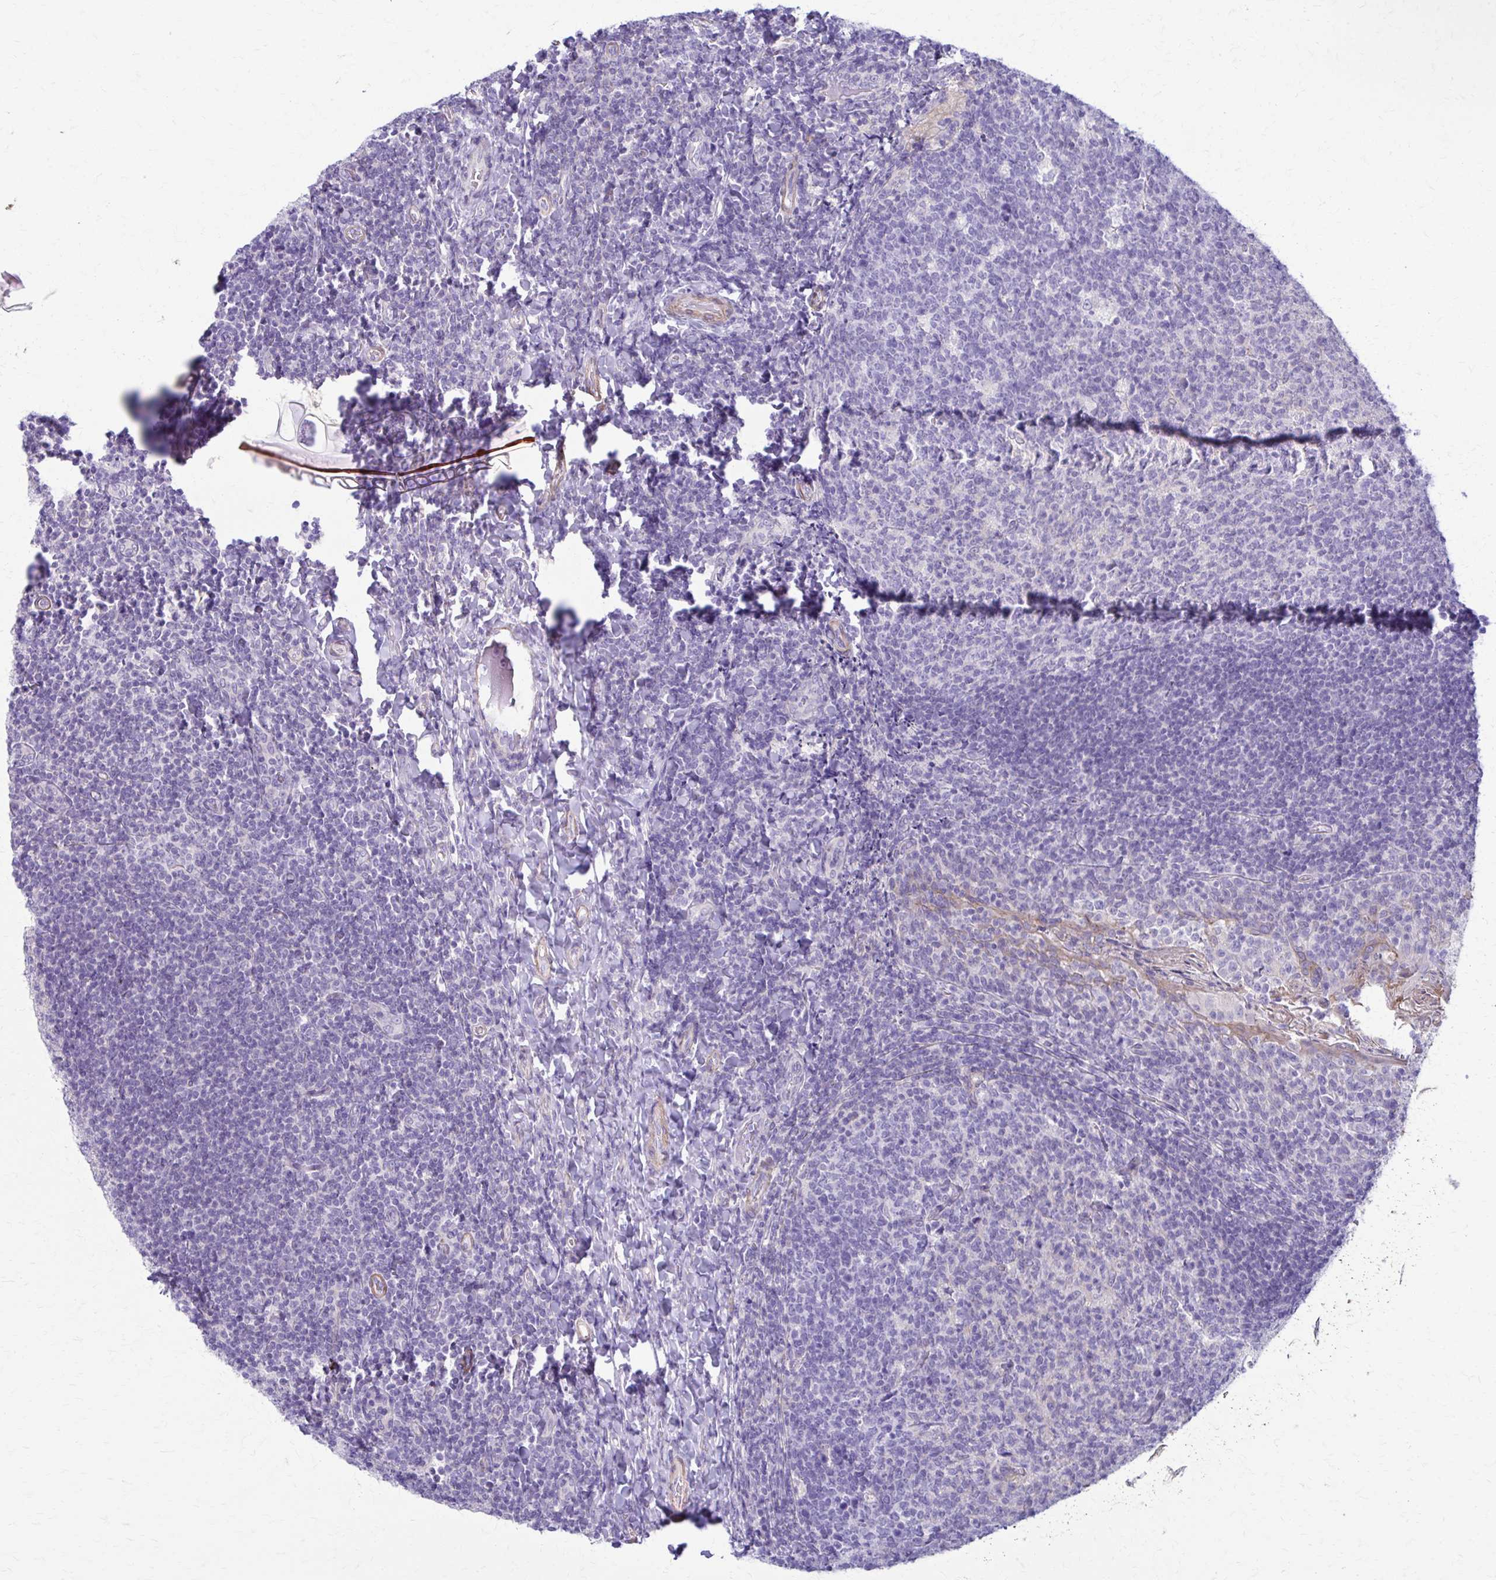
{"staining": {"intensity": "negative", "quantity": "none", "location": "none"}, "tissue": "tonsil", "cell_type": "Germinal center cells", "image_type": "normal", "snomed": [{"axis": "morphology", "description": "Normal tissue, NOS"}, {"axis": "topography", "description": "Tonsil"}], "caption": "The image displays no significant expression in germinal center cells of tonsil.", "gene": "DSP", "patient": {"sex": "female", "age": 10}}